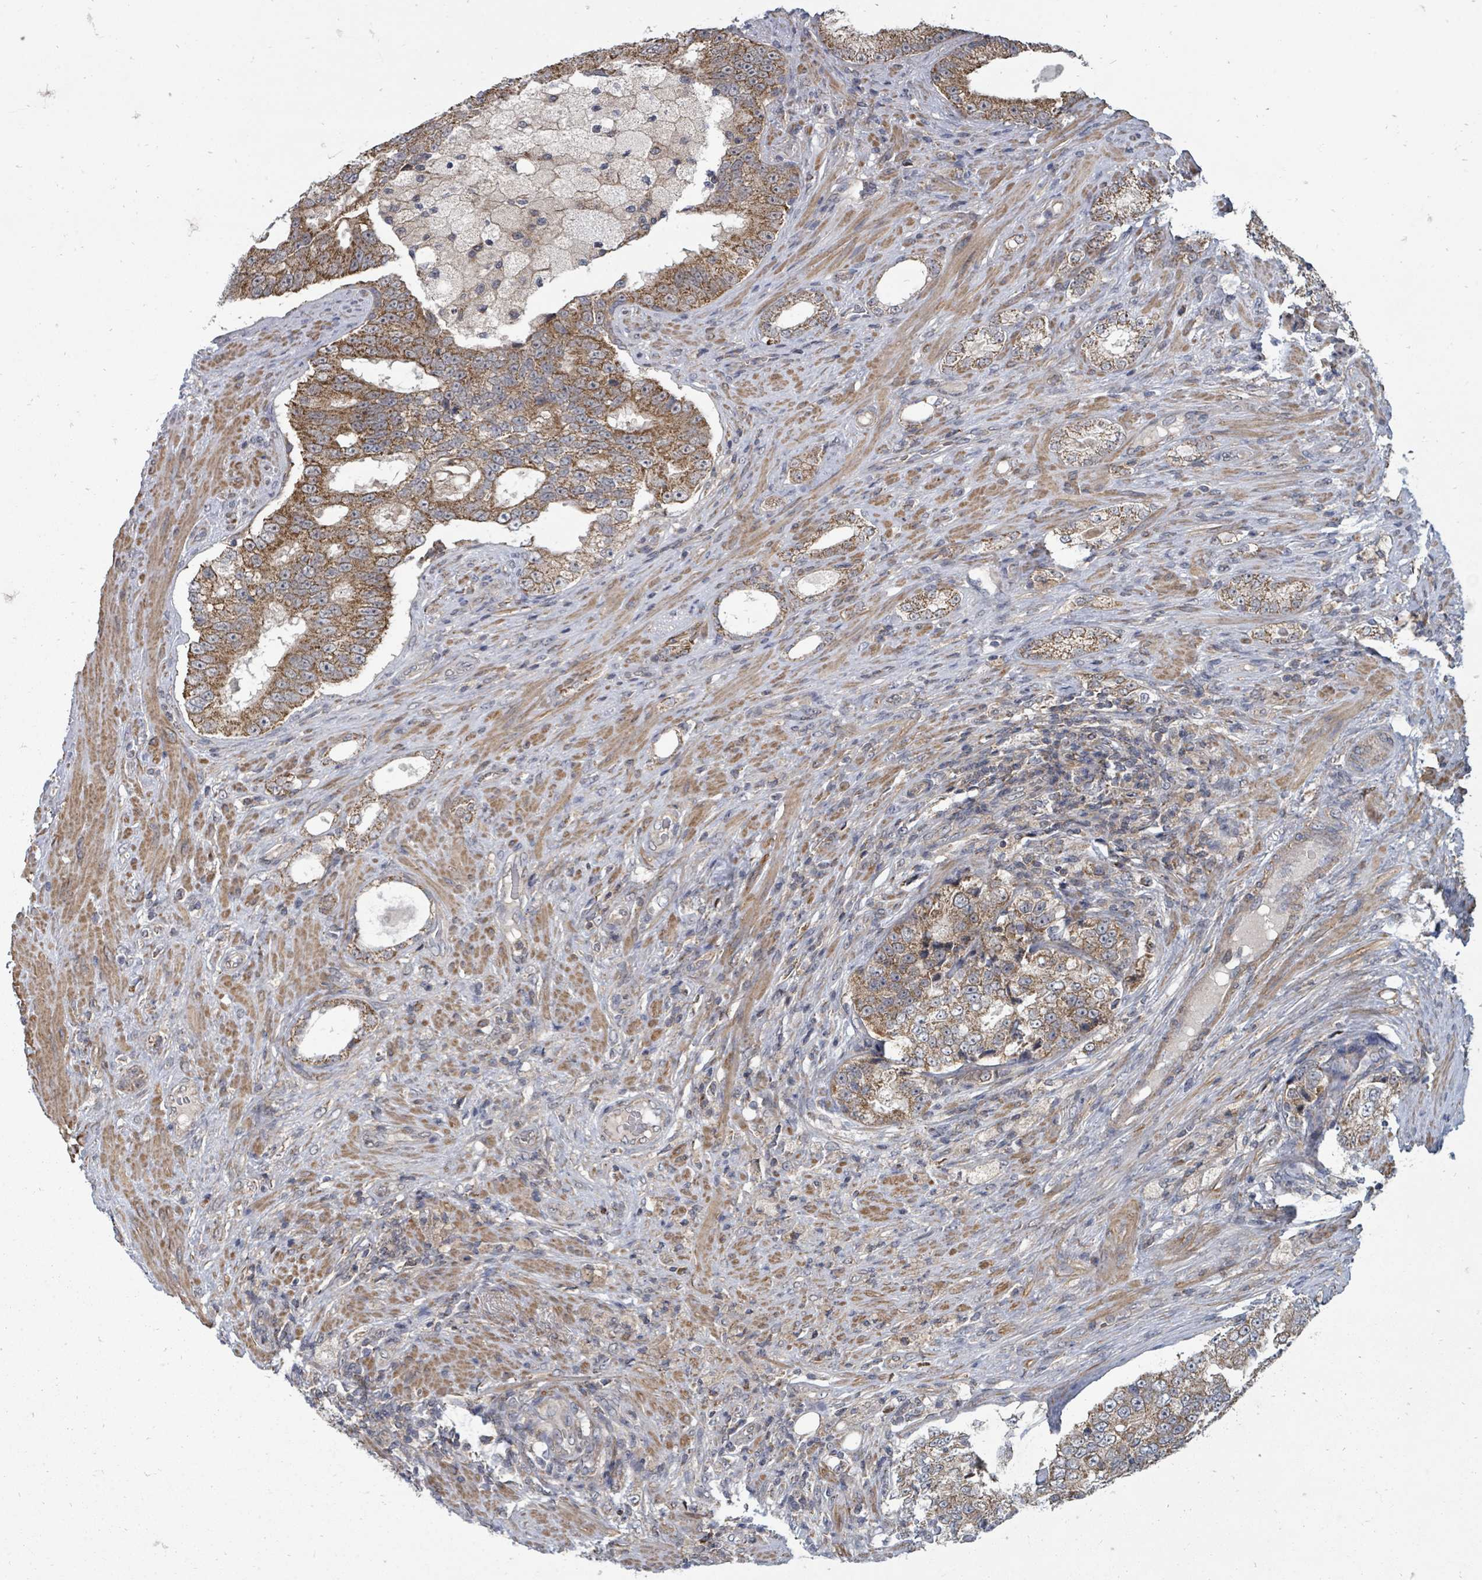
{"staining": {"intensity": "moderate", "quantity": ">75%", "location": "cytoplasmic/membranous"}, "tissue": "prostate cancer", "cell_type": "Tumor cells", "image_type": "cancer", "snomed": [{"axis": "morphology", "description": "Adenocarcinoma, High grade"}, {"axis": "topography", "description": "Prostate"}], "caption": "Tumor cells exhibit moderate cytoplasmic/membranous expression in approximately >75% of cells in prostate high-grade adenocarcinoma.", "gene": "MAGOHB", "patient": {"sex": "male", "age": 70}}